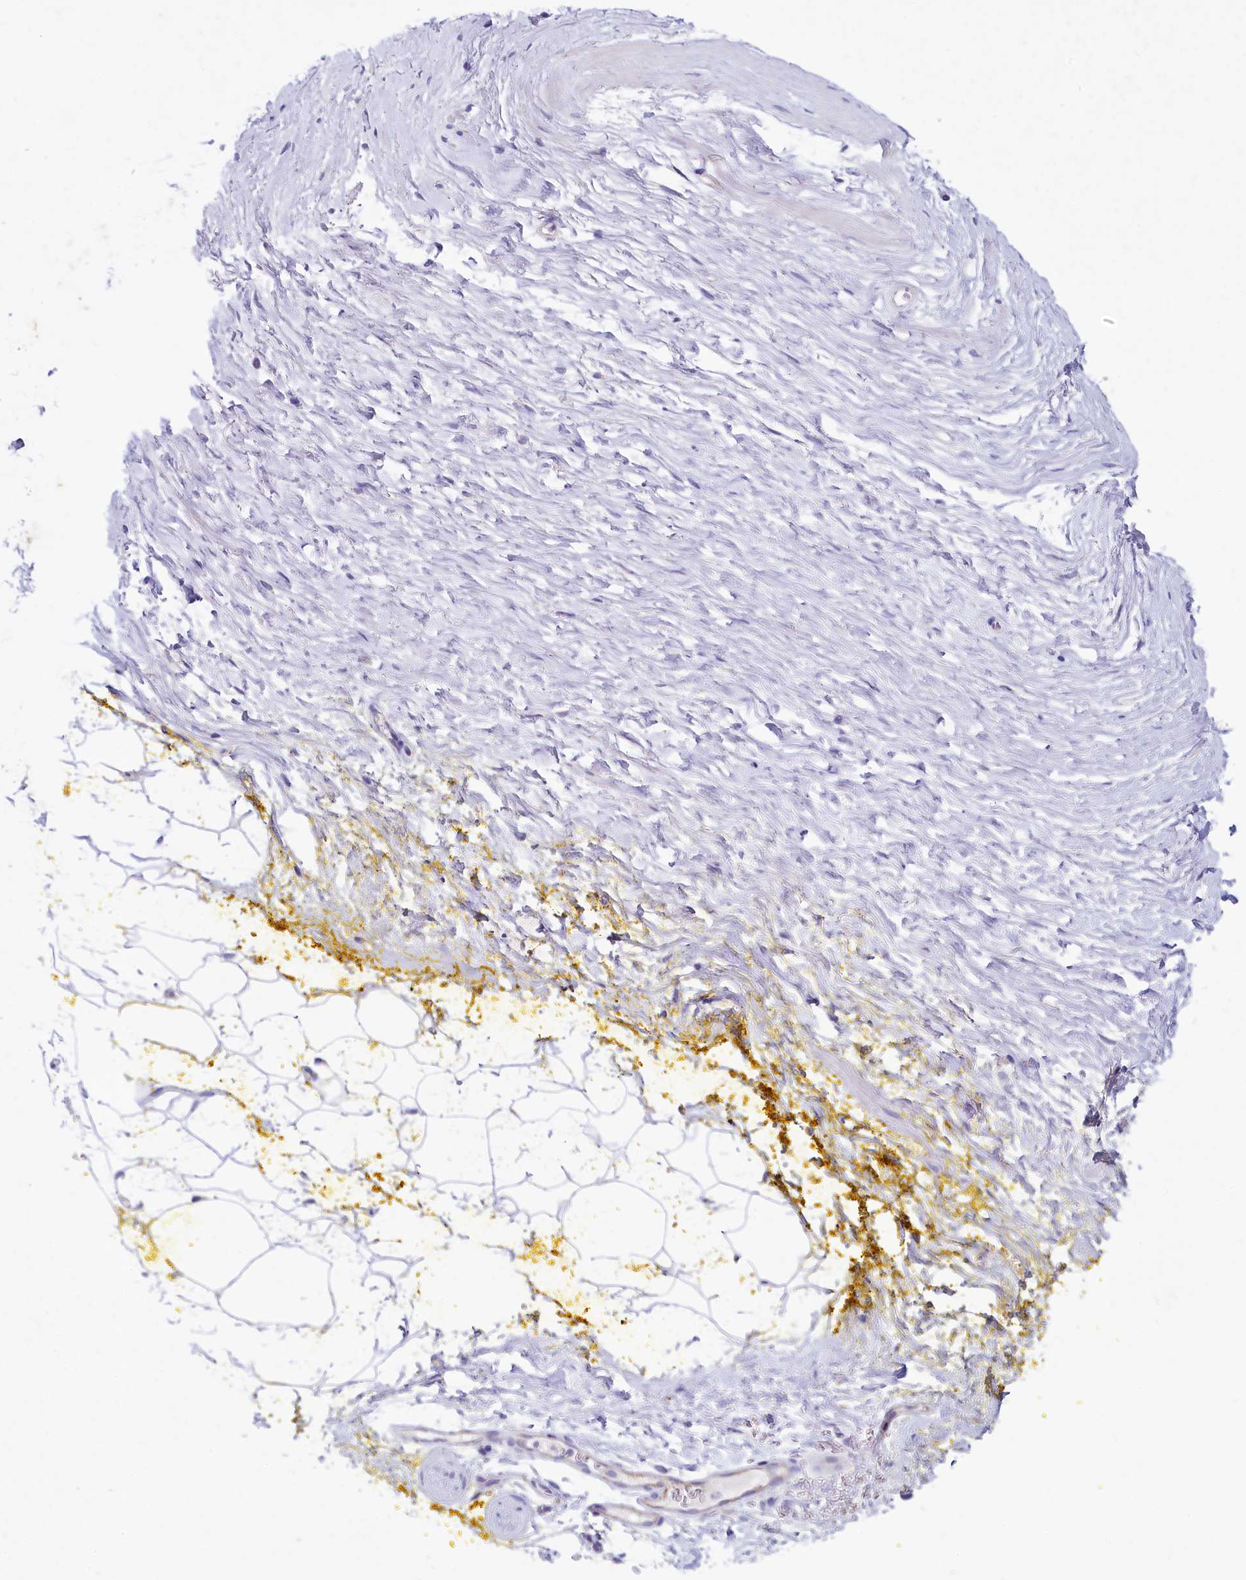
{"staining": {"intensity": "negative", "quantity": "none", "location": "none"}, "tissue": "adipose tissue", "cell_type": "Adipocytes", "image_type": "normal", "snomed": [{"axis": "morphology", "description": "Normal tissue, NOS"}, {"axis": "morphology", "description": "Adenocarcinoma, Low grade"}, {"axis": "topography", "description": "Prostate"}, {"axis": "topography", "description": "Peripheral nerve tissue"}], "caption": "This histopathology image is of benign adipose tissue stained with immunohistochemistry to label a protein in brown with the nuclei are counter-stained blue. There is no positivity in adipocytes.", "gene": "INSC", "patient": {"sex": "male", "age": 63}}